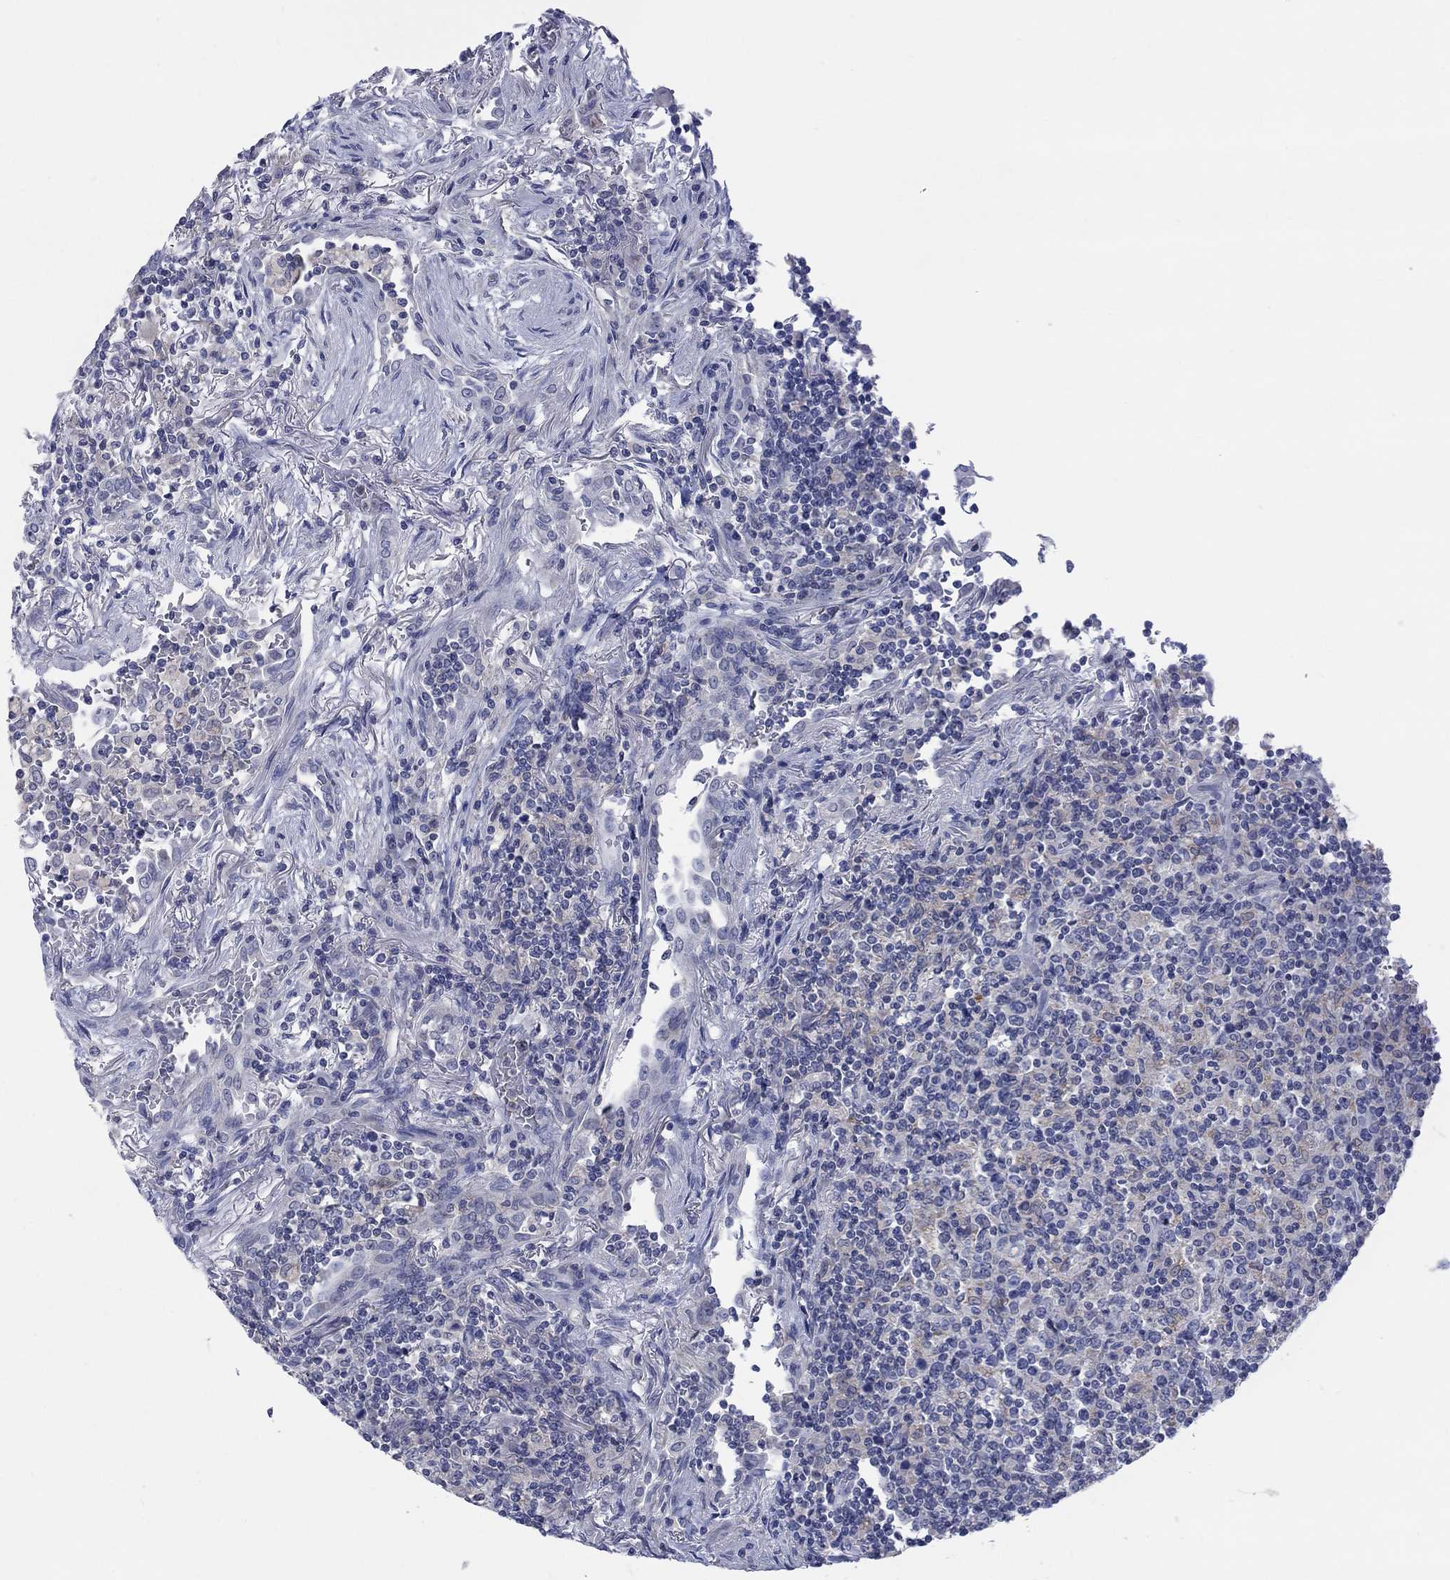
{"staining": {"intensity": "negative", "quantity": "none", "location": "none"}, "tissue": "lymphoma", "cell_type": "Tumor cells", "image_type": "cancer", "snomed": [{"axis": "morphology", "description": "Malignant lymphoma, non-Hodgkin's type, High grade"}, {"axis": "topography", "description": "Lung"}], "caption": "Micrograph shows no protein staining in tumor cells of high-grade malignant lymphoma, non-Hodgkin's type tissue.", "gene": "FER1L6", "patient": {"sex": "male", "age": 79}}